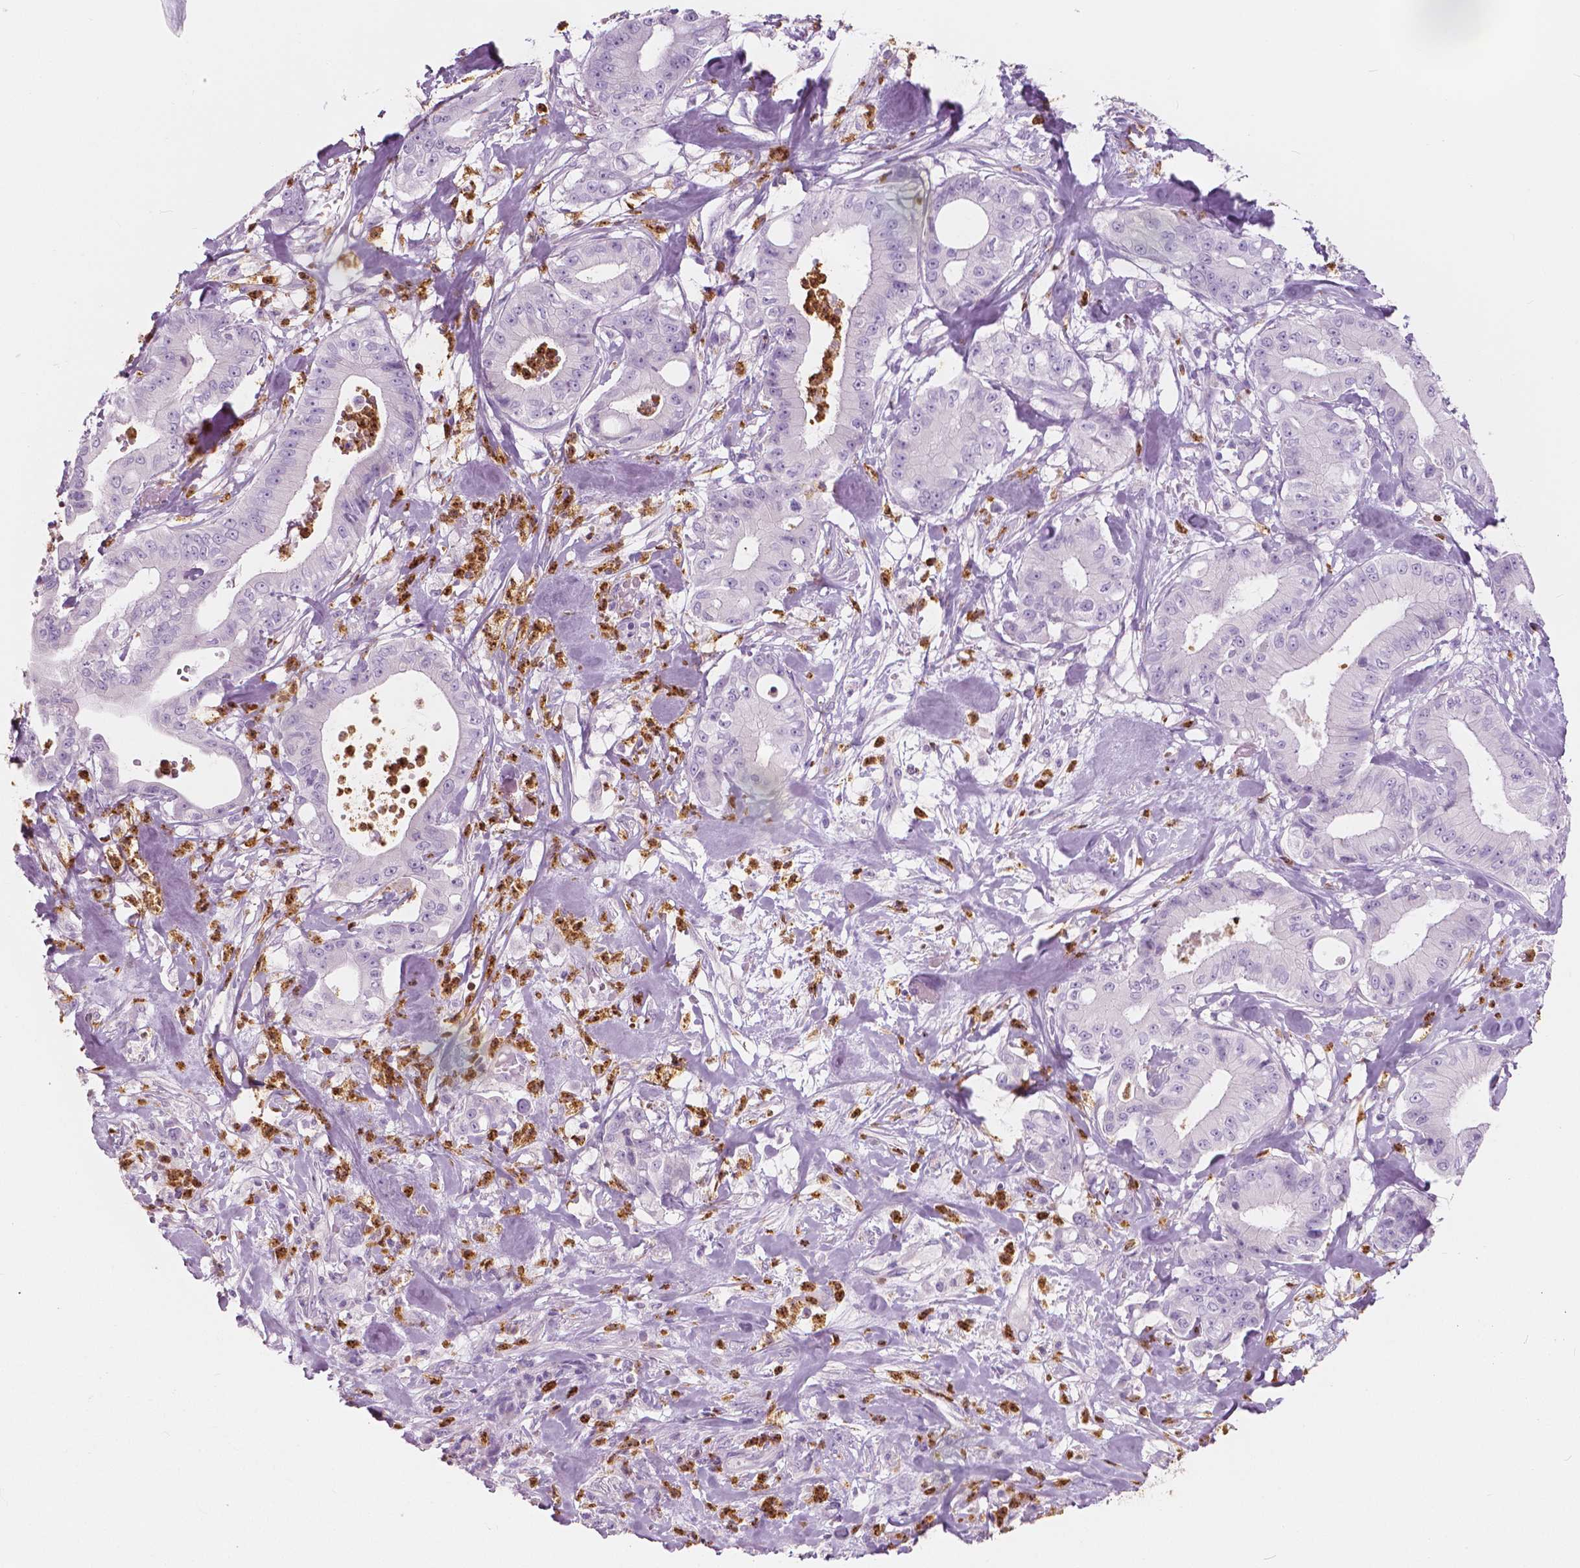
{"staining": {"intensity": "negative", "quantity": "none", "location": "none"}, "tissue": "pancreatic cancer", "cell_type": "Tumor cells", "image_type": "cancer", "snomed": [{"axis": "morphology", "description": "Adenocarcinoma, NOS"}, {"axis": "topography", "description": "Pancreas"}], "caption": "DAB (3,3'-diaminobenzidine) immunohistochemical staining of pancreatic cancer shows no significant staining in tumor cells.", "gene": "CXCR2", "patient": {"sex": "male", "age": 71}}